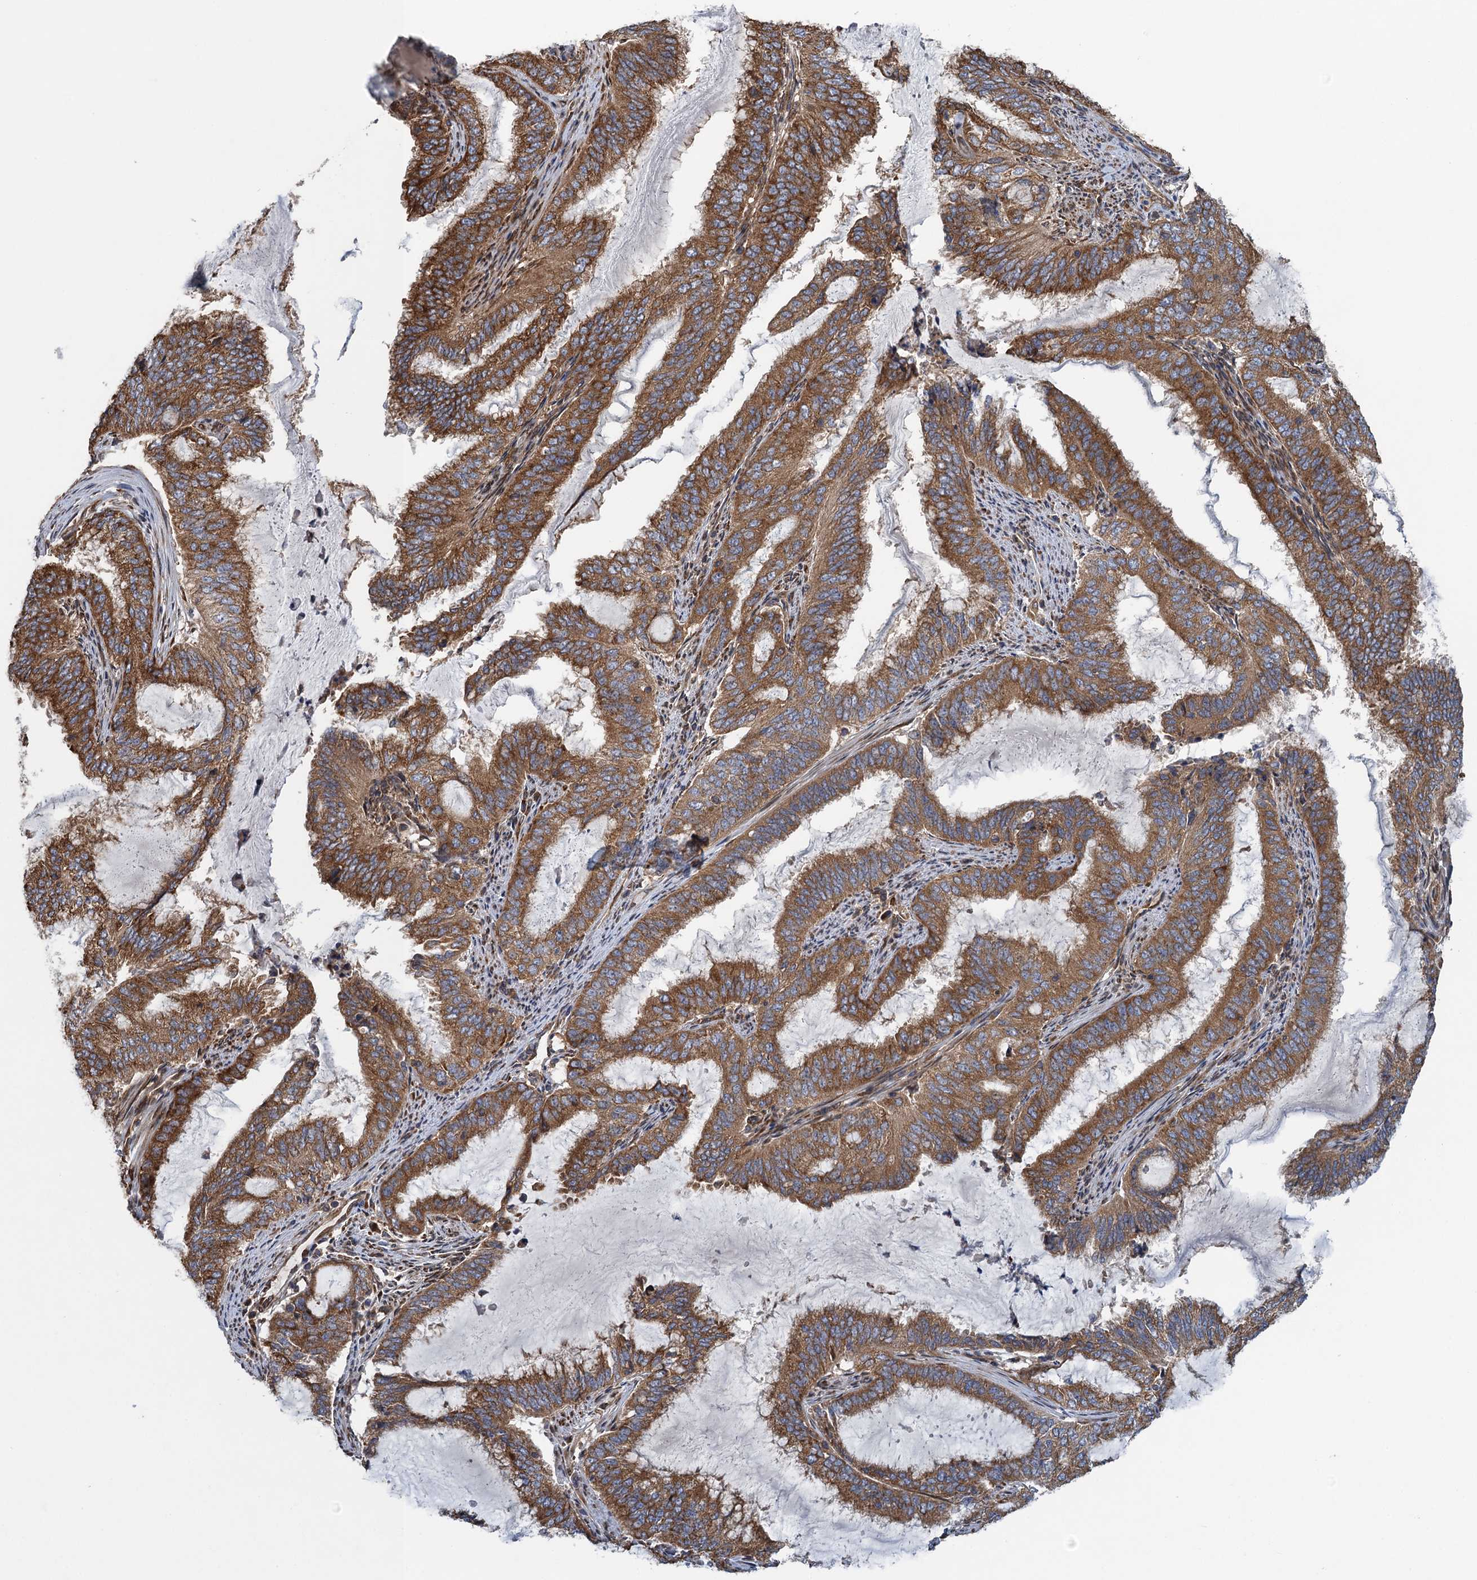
{"staining": {"intensity": "moderate", "quantity": ">75%", "location": "cytoplasmic/membranous"}, "tissue": "endometrial cancer", "cell_type": "Tumor cells", "image_type": "cancer", "snomed": [{"axis": "morphology", "description": "Adenocarcinoma, NOS"}, {"axis": "topography", "description": "Endometrium"}], "caption": "DAB immunohistochemical staining of human endometrial cancer (adenocarcinoma) exhibits moderate cytoplasmic/membranous protein expression in approximately >75% of tumor cells.", "gene": "MDM1", "patient": {"sex": "female", "age": 51}}